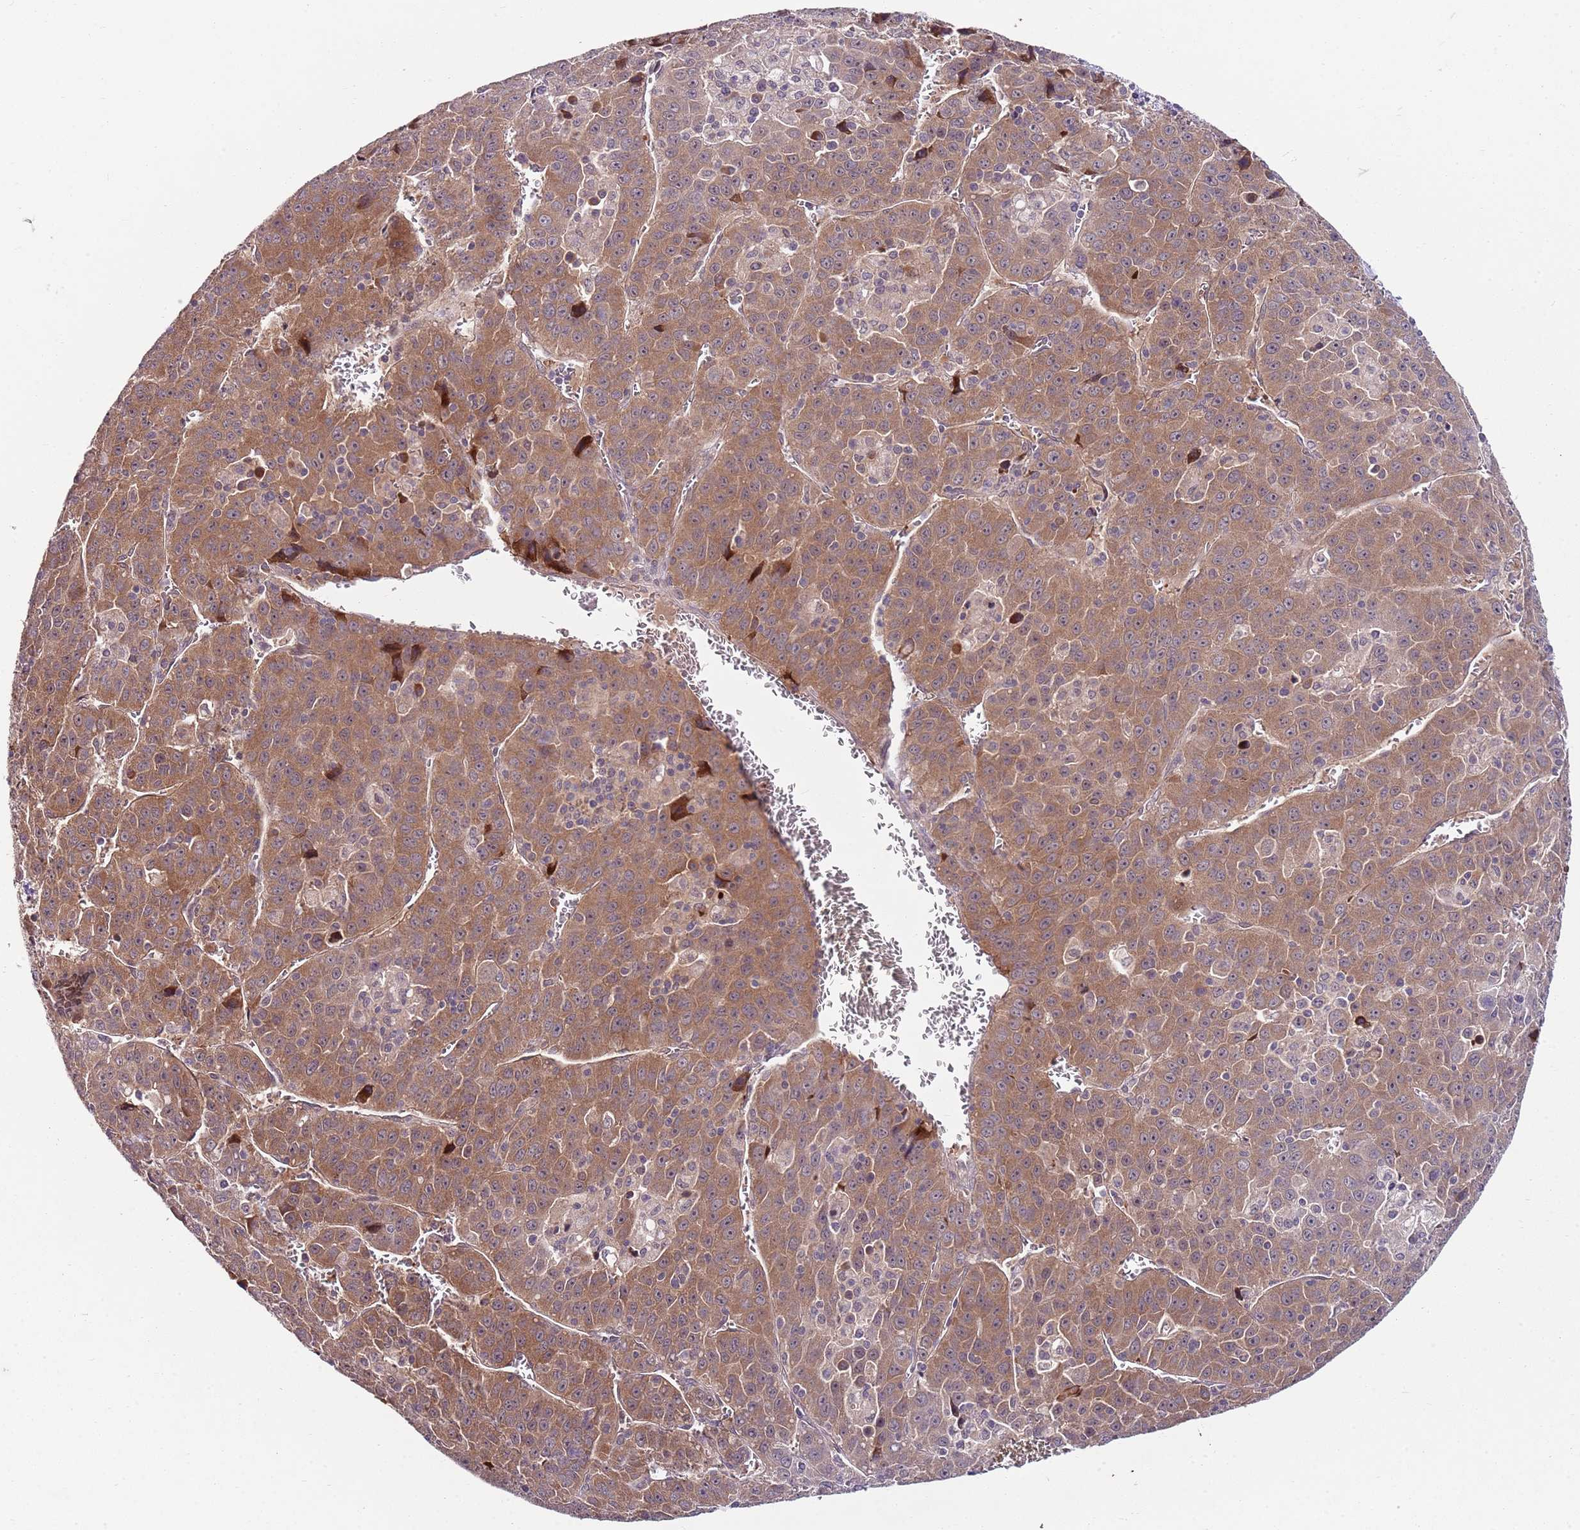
{"staining": {"intensity": "moderate", "quantity": ">75%", "location": "cytoplasmic/membranous"}, "tissue": "liver cancer", "cell_type": "Tumor cells", "image_type": "cancer", "snomed": [{"axis": "morphology", "description": "Carcinoma, Hepatocellular, NOS"}, {"axis": "topography", "description": "Liver"}], "caption": "An immunohistochemistry (IHC) image of neoplastic tissue is shown. Protein staining in brown labels moderate cytoplasmic/membranous positivity in liver cancer (hepatocellular carcinoma) within tumor cells. The protein is shown in brown color, while the nuclei are stained blue.", "gene": "FBXL22", "patient": {"sex": "female", "age": 53}}